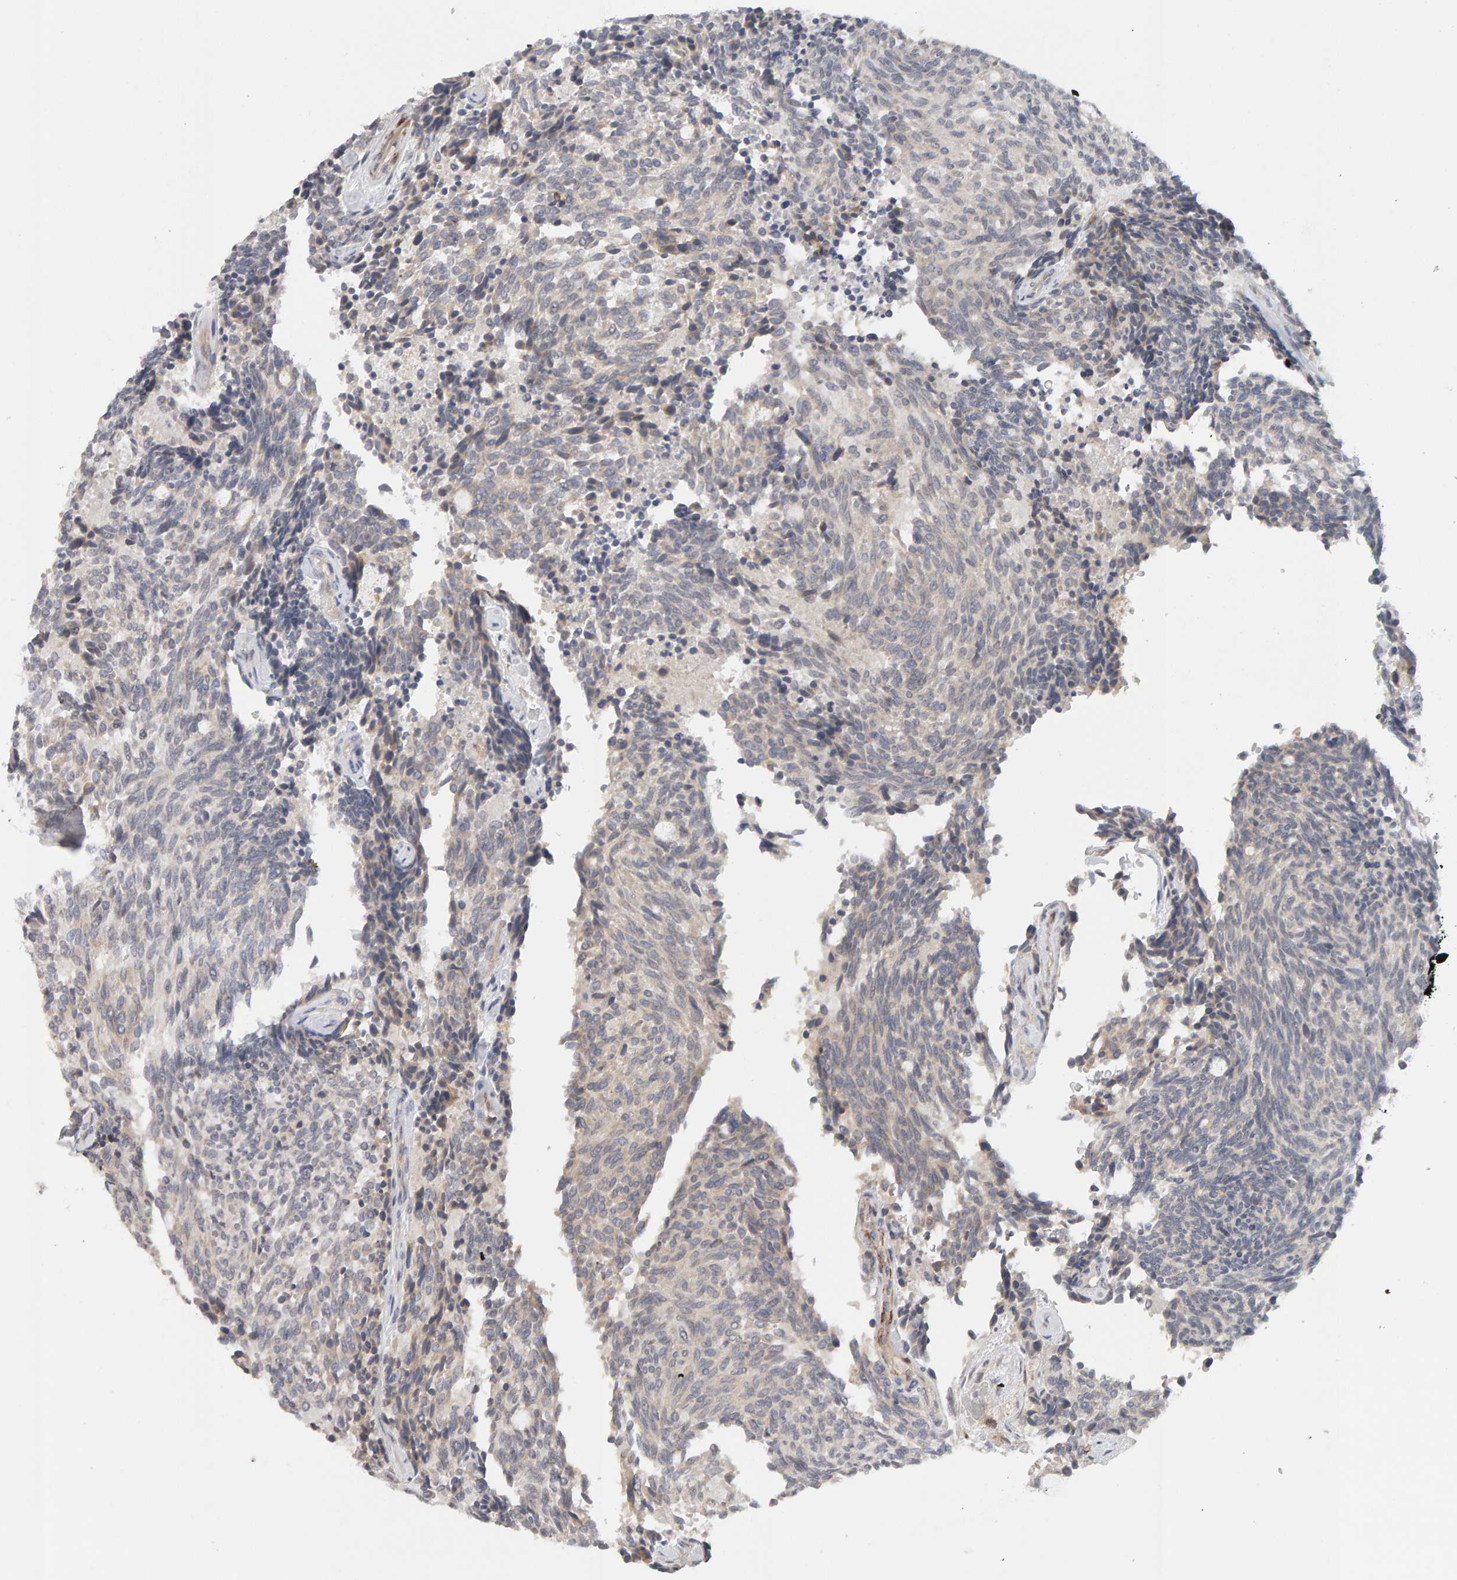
{"staining": {"intensity": "weak", "quantity": "25%-75%", "location": "cytoplasmic/membranous"}, "tissue": "carcinoid", "cell_type": "Tumor cells", "image_type": "cancer", "snomed": [{"axis": "morphology", "description": "Carcinoid, malignant, NOS"}, {"axis": "topography", "description": "Pancreas"}], "caption": "Approximately 25%-75% of tumor cells in human malignant carcinoid exhibit weak cytoplasmic/membranous protein positivity as visualized by brown immunohistochemical staining.", "gene": "NUDCD1", "patient": {"sex": "female", "age": 54}}